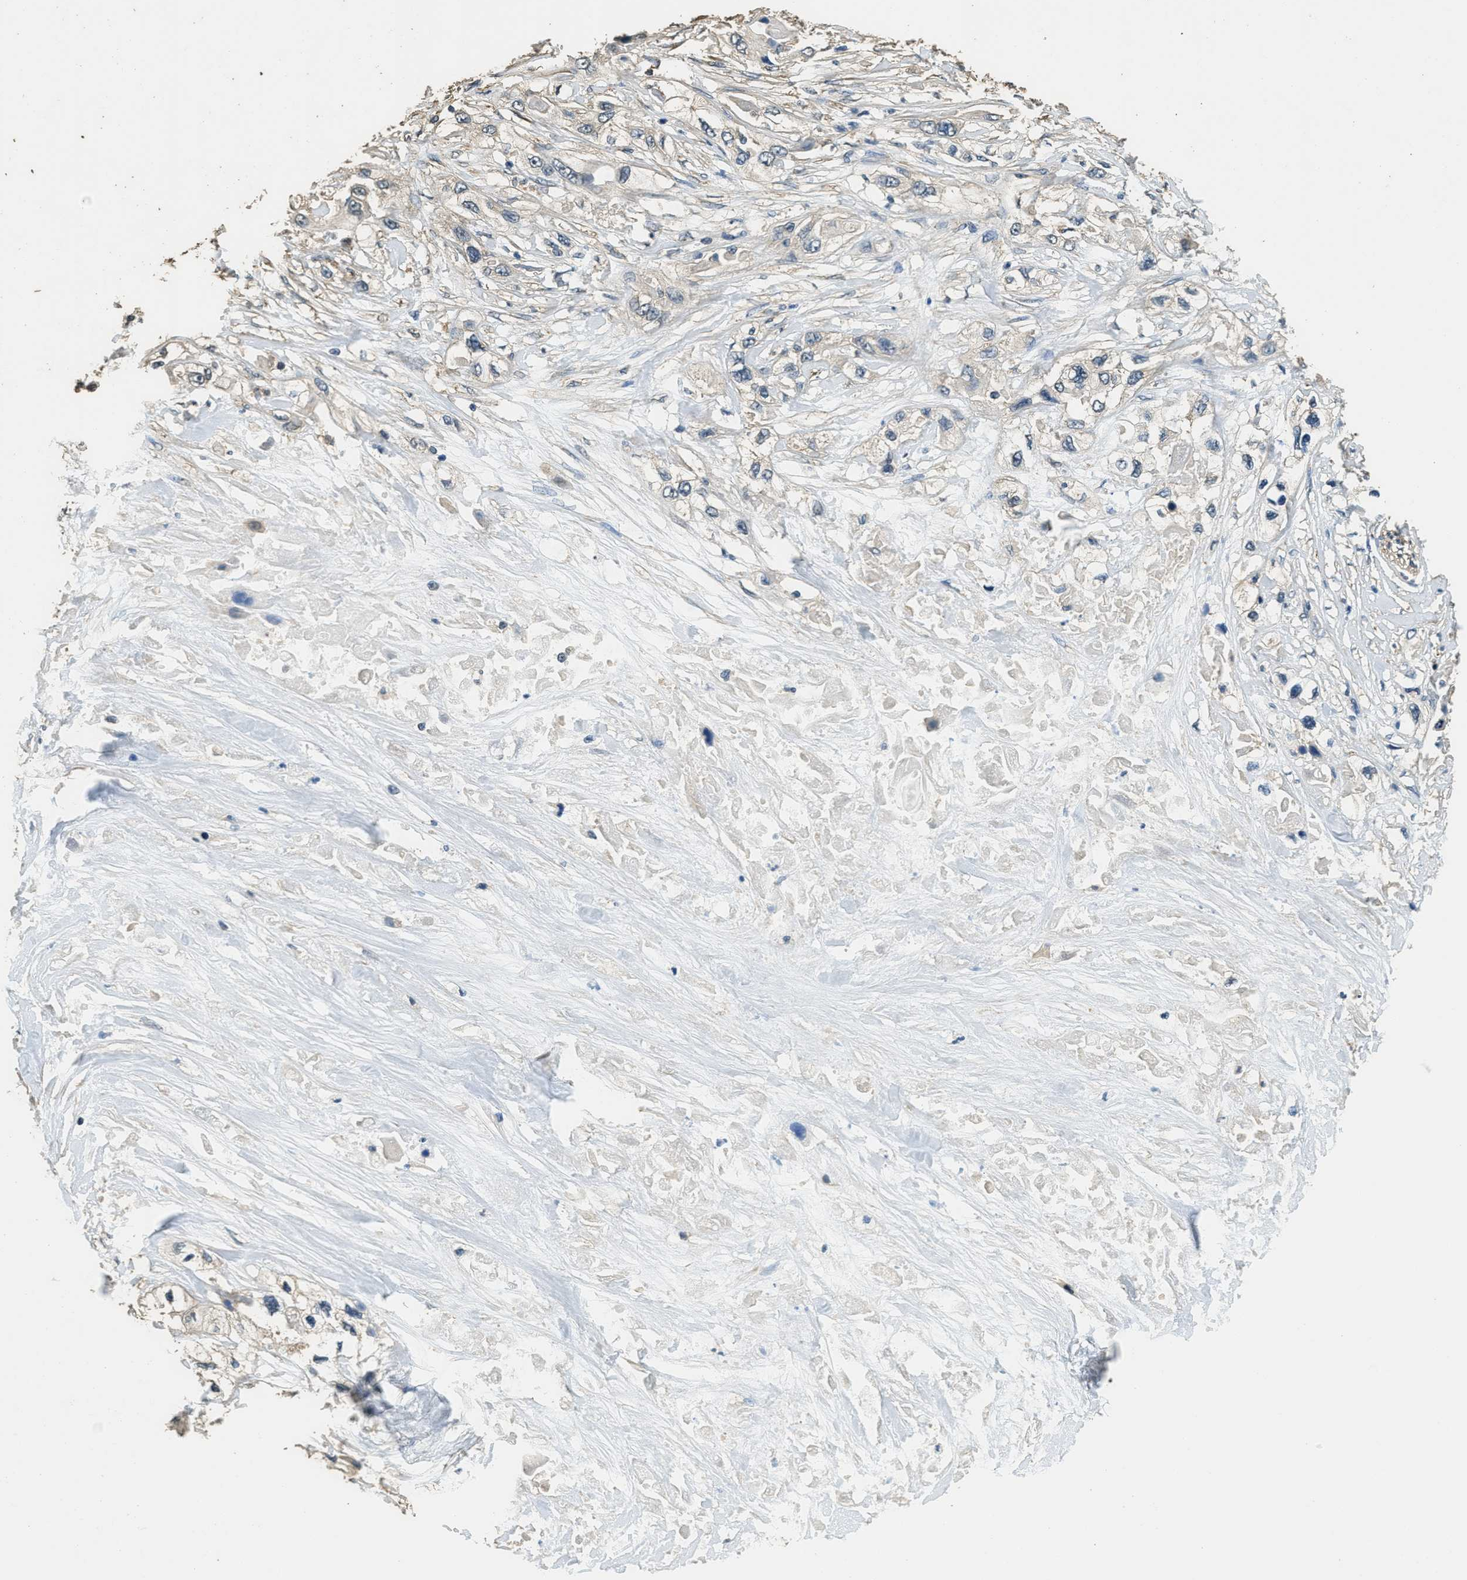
{"staining": {"intensity": "negative", "quantity": "none", "location": "none"}, "tissue": "pancreatic cancer", "cell_type": "Tumor cells", "image_type": "cancer", "snomed": [{"axis": "morphology", "description": "Adenocarcinoma, NOS"}, {"axis": "topography", "description": "Pancreas"}], "caption": "DAB (3,3'-diaminobenzidine) immunohistochemical staining of pancreatic cancer displays no significant expression in tumor cells. Brightfield microscopy of immunohistochemistry stained with DAB (3,3'-diaminobenzidine) (brown) and hematoxylin (blue), captured at high magnification.", "gene": "RAB6B", "patient": {"sex": "female", "age": 70}}